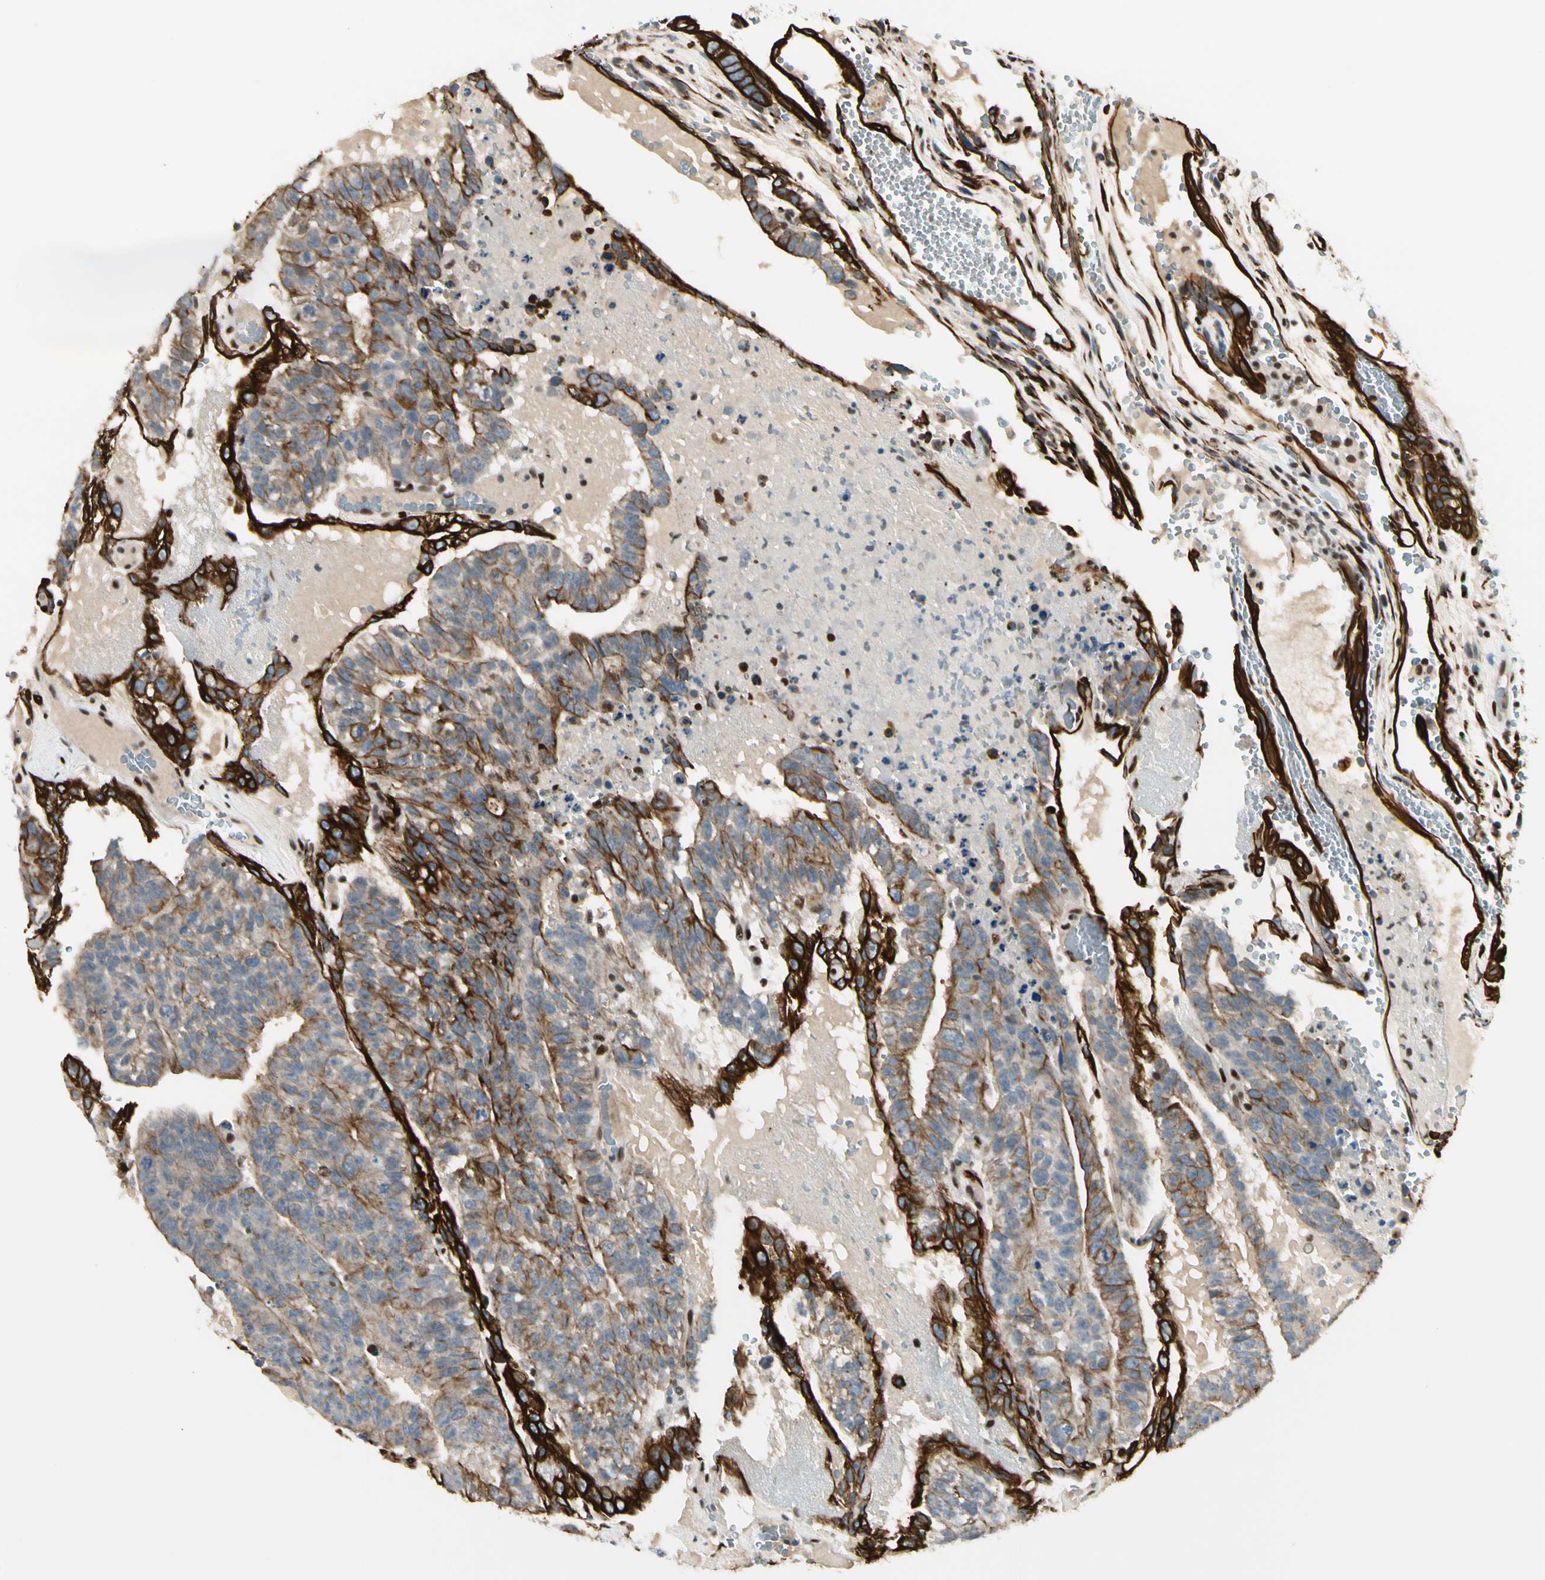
{"staining": {"intensity": "strong", "quantity": "25%-75%", "location": "cytoplasmic/membranous"}, "tissue": "testis cancer", "cell_type": "Tumor cells", "image_type": "cancer", "snomed": [{"axis": "morphology", "description": "Seminoma, NOS"}, {"axis": "morphology", "description": "Carcinoma, Embryonal, NOS"}, {"axis": "topography", "description": "Testis"}], "caption": "Tumor cells reveal high levels of strong cytoplasmic/membranous staining in approximately 25%-75% of cells in human testis seminoma. (IHC, brightfield microscopy, high magnification).", "gene": "ATXN1", "patient": {"sex": "male", "age": 52}}